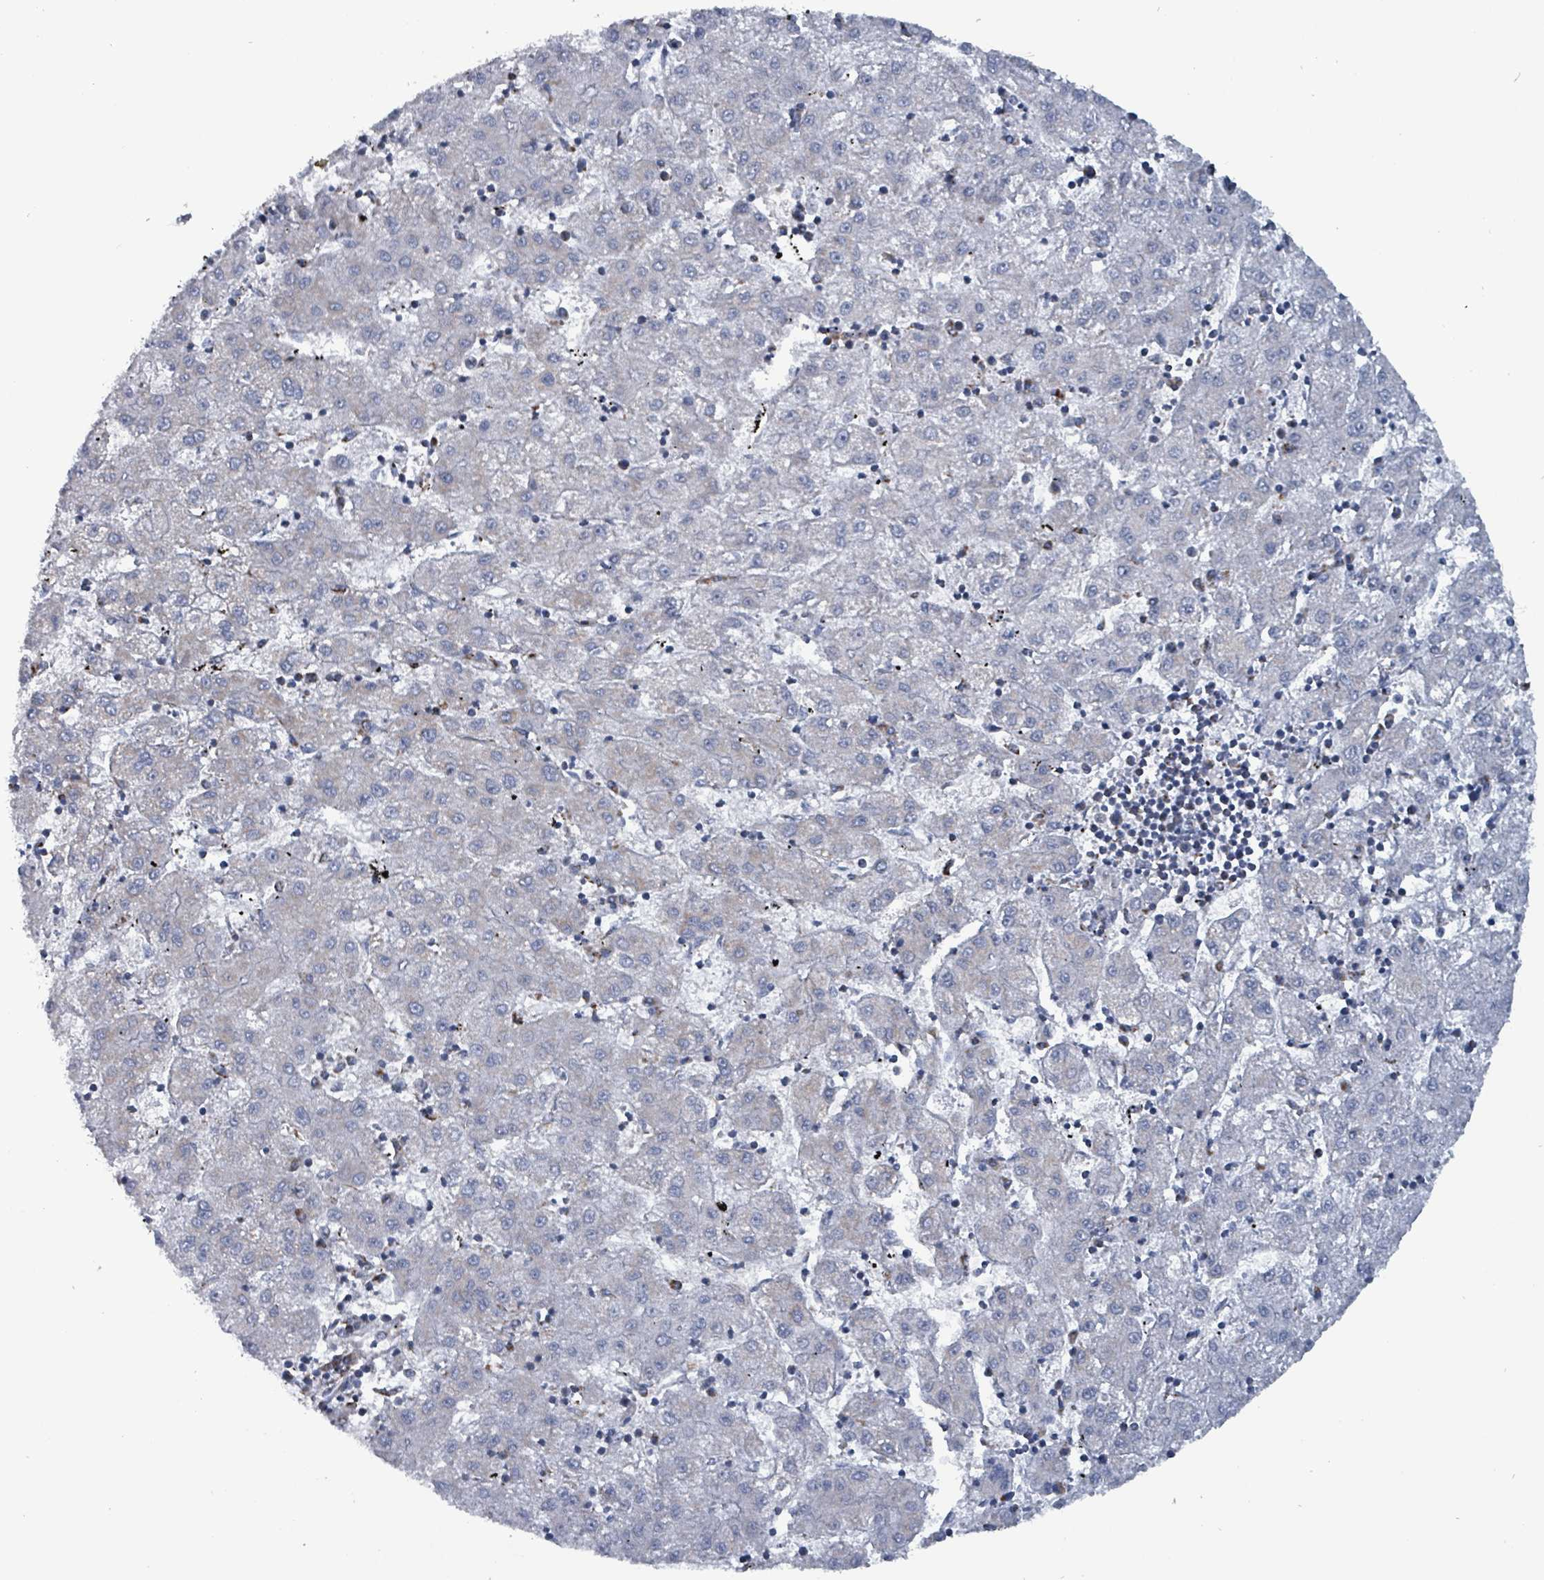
{"staining": {"intensity": "weak", "quantity": "<25%", "location": "cytoplasmic/membranous"}, "tissue": "liver cancer", "cell_type": "Tumor cells", "image_type": "cancer", "snomed": [{"axis": "morphology", "description": "Carcinoma, Hepatocellular, NOS"}, {"axis": "topography", "description": "Liver"}], "caption": "Immunohistochemical staining of human liver cancer demonstrates no significant expression in tumor cells. The staining was performed using DAB to visualize the protein expression in brown, while the nuclei were stained in blue with hematoxylin (Magnification: 20x).", "gene": "IDH3B", "patient": {"sex": "male", "age": 72}}